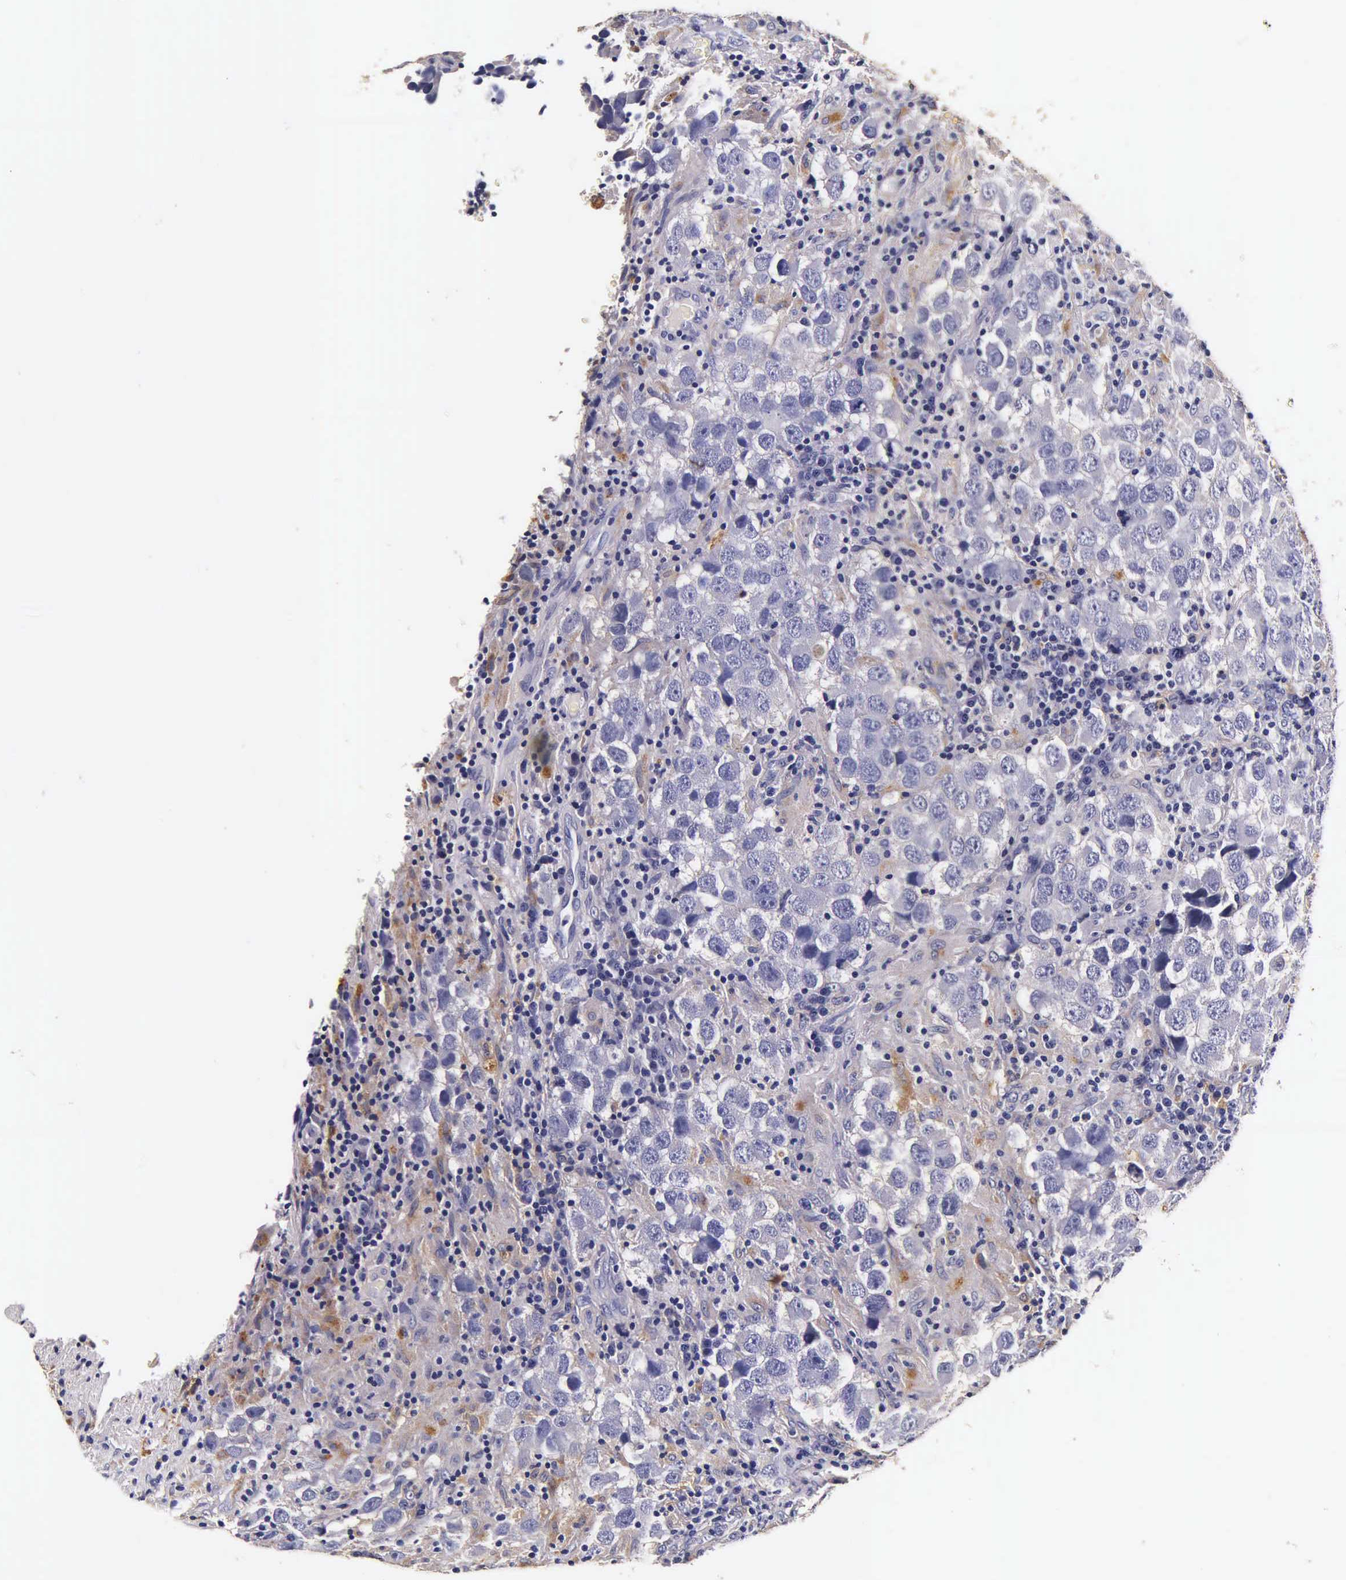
{"staining": {"intensity": "weak", "quantity": "<25%", "location": "cytoplasmic/membranous"}, "tissue": "testis cancer", "cell_type": "Tumor cells", "image_type": "cancer", "snomed": [{"axis": "morphology", "description": "Carcinoma, Embryonal, NOS"}, {"axis": "topography", "description": "Testis"}], "caption": "Tumor cells show no significant positivity in testis cancer (embryonal carcinoma).", "gene": "CTSB", "patient": {"sex": "male", "age": 21}}